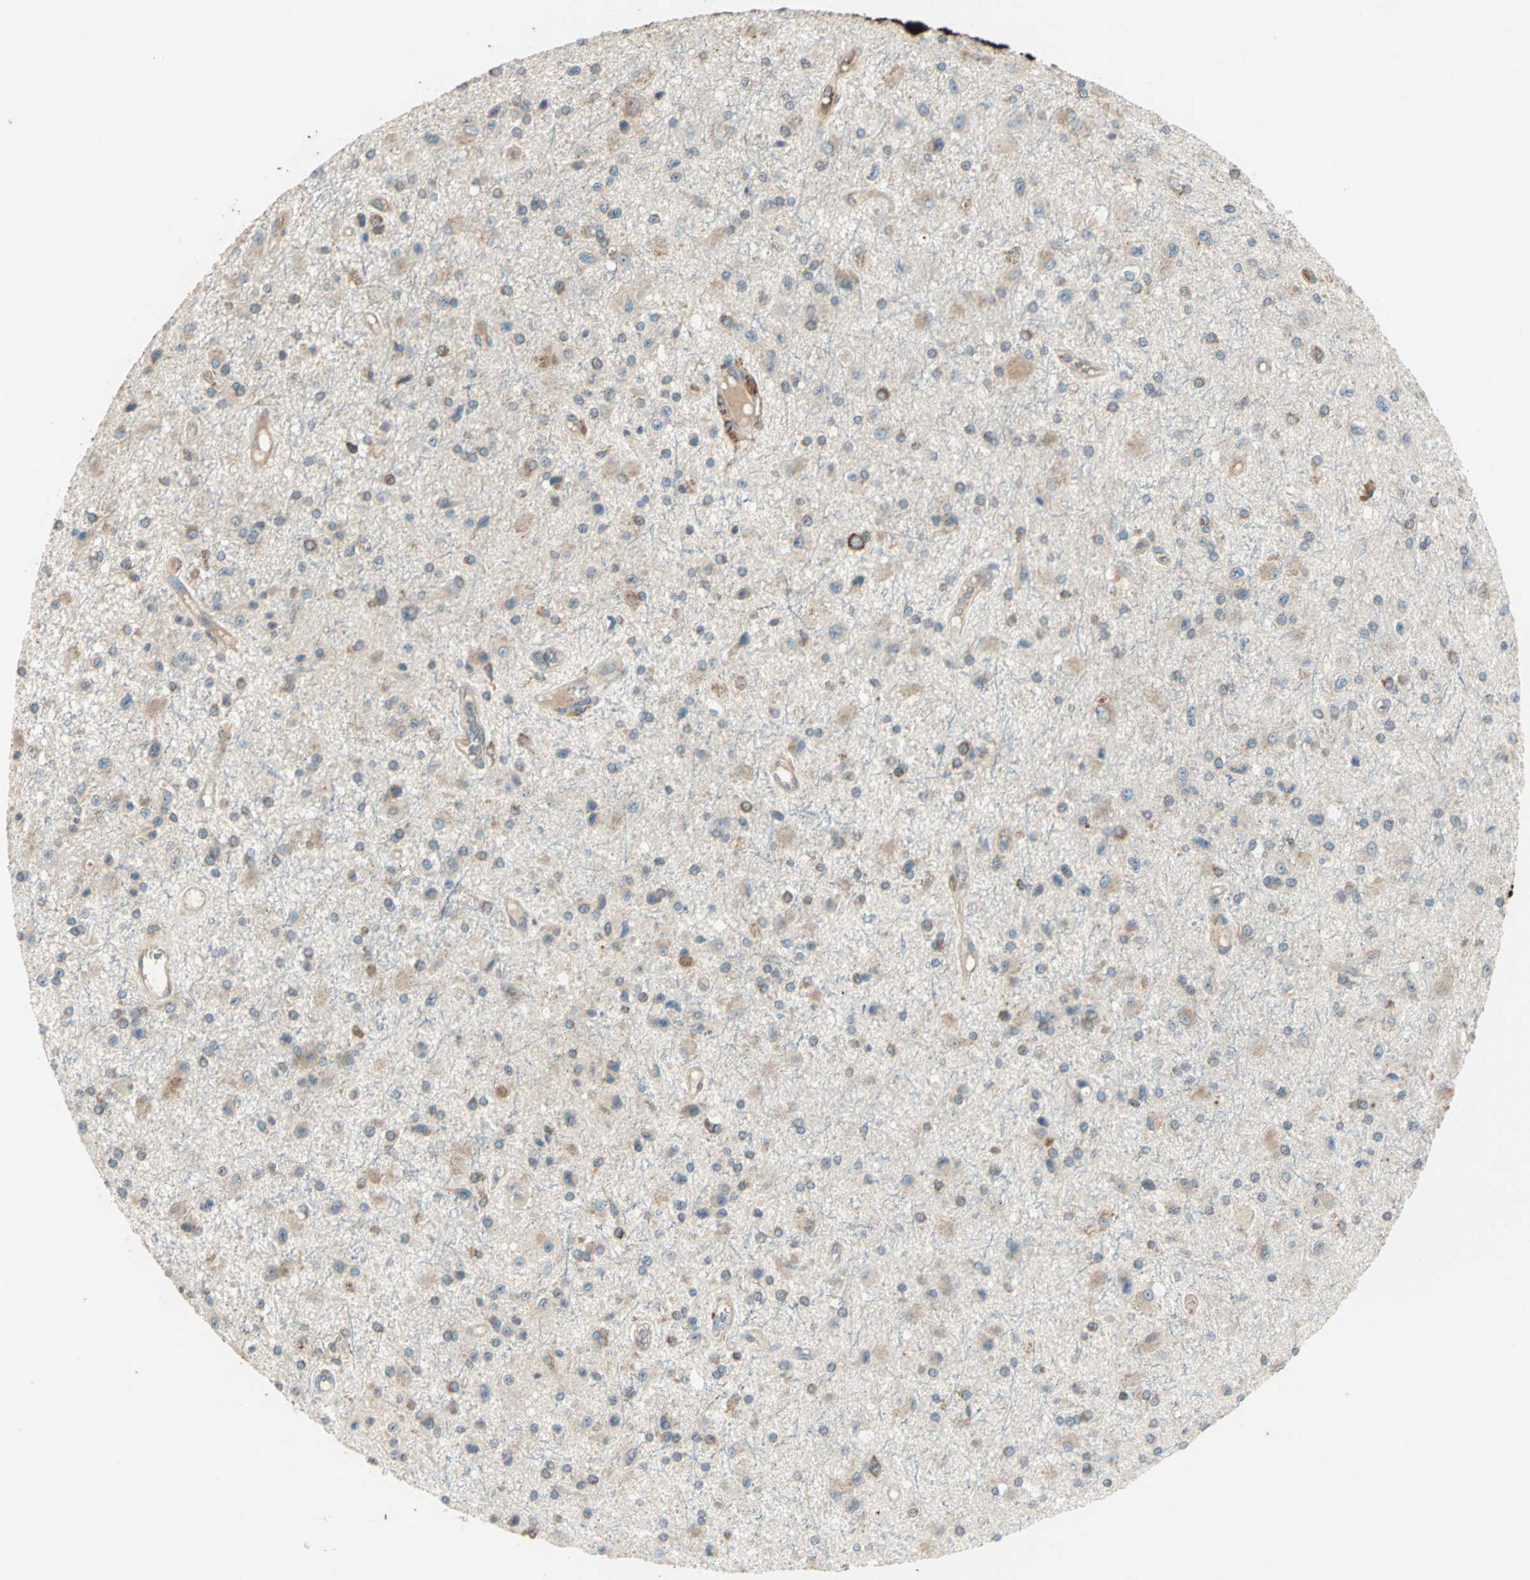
{"staining": {"intensity": "moderate", "quantity": "25%-75%", "location": "cytoplasmic/membranous"}, "tissue": "glioma", "cell_type": "Tumor cells", "image_type": "cancer", "snomed": [{"axis": "morphology", "description": "Glioma, malignant, Low grade"}, {"axis": "topography", "description": "Brain"}], "caption": "Immunohistochemical staining of human glioma reveals medium levels of moderate cytoplasmic/membranous staining in about 25%-75% of tumor cells.", "gene": "PDIA4", "patient": {"sex": "male", "age": 58}}